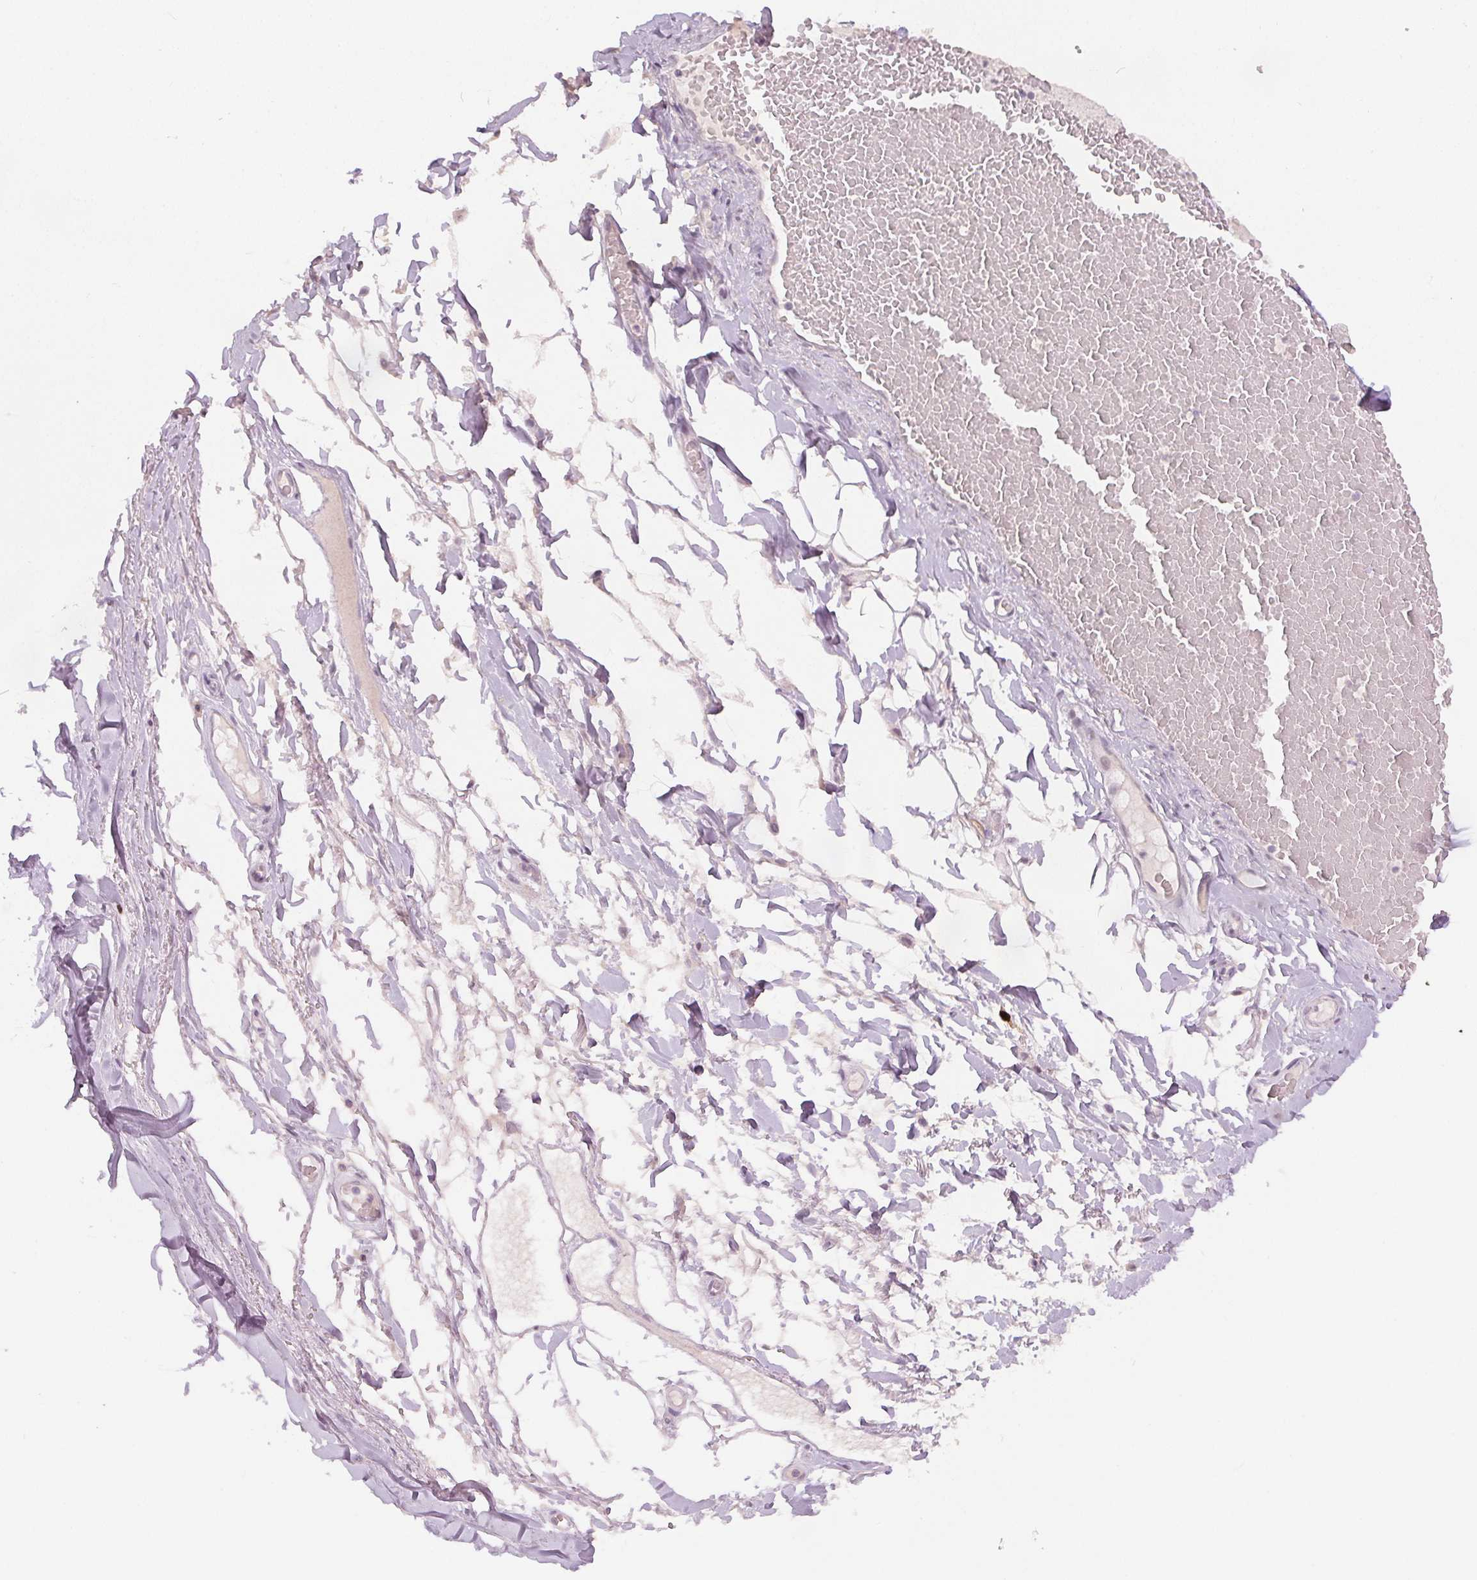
{"staining": {"intensity": "negative", "quantity": "none", "location": "none"}, "tissue": "adipose tissue", "cell_type": "Adipocytes", "image_type": "normal", "snomed": [{"axis": "morphology", "description": "Normal tissue, NOS"}, {"axis": "topography", "description": "Lymph node"}, {"axis": "topography", "description": "Cartilage tissue"}, {"axis": "topography", "description": "Nasopharynx"}], "caption": "The photomicrograph shows no significant staining in adipocytes of adipose tissue. (DAB immunohistochemistry (IHC), high magnification).", "gene": "ANLN", "patient": {"sex": "male", "age": 63}}